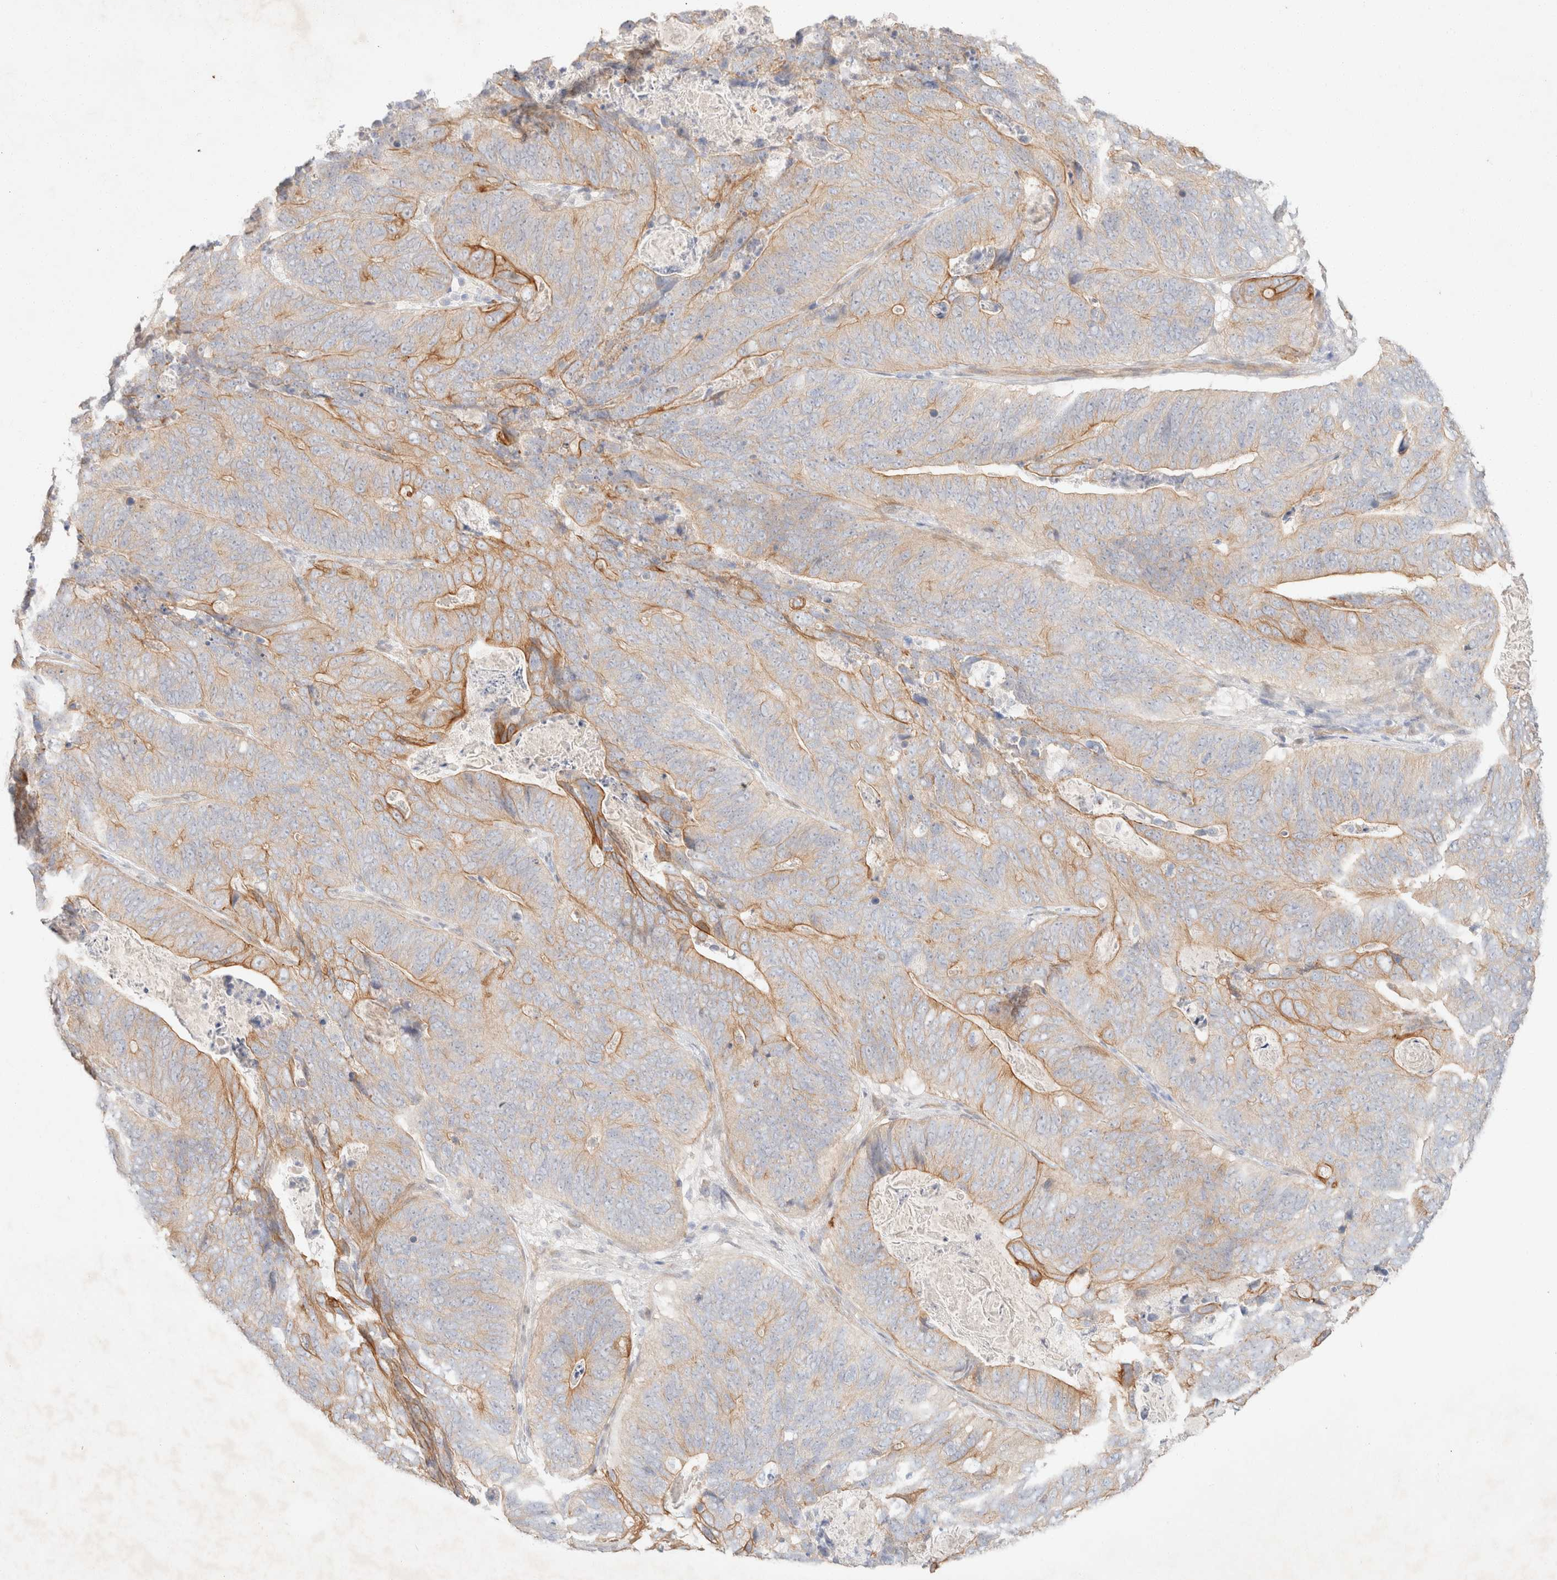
{"staining": {"intensity": "moderate", "quantity": "<25%", "location": "cytoplasmic/membranous"}, "tissue": "stomach cancer", "cell_type": "Tumor cells", "image_type": "cancer", "snomed": [{"axis": "morphology", "description": "Normal tissue, NOS"}, {"axis": "morphology", "description": "Adenocarcinoma, NOS"}, {"axis": "topography", "description": "Stomach"}], "caption": "Stomach cancer stained with immunohistochemistry (IHC) displays moderate cytoplasmic/membranous expression in about <25% of tumor cells.", "gene": "CSNK1E", "patient": {"sex": "female", "age": 89}}